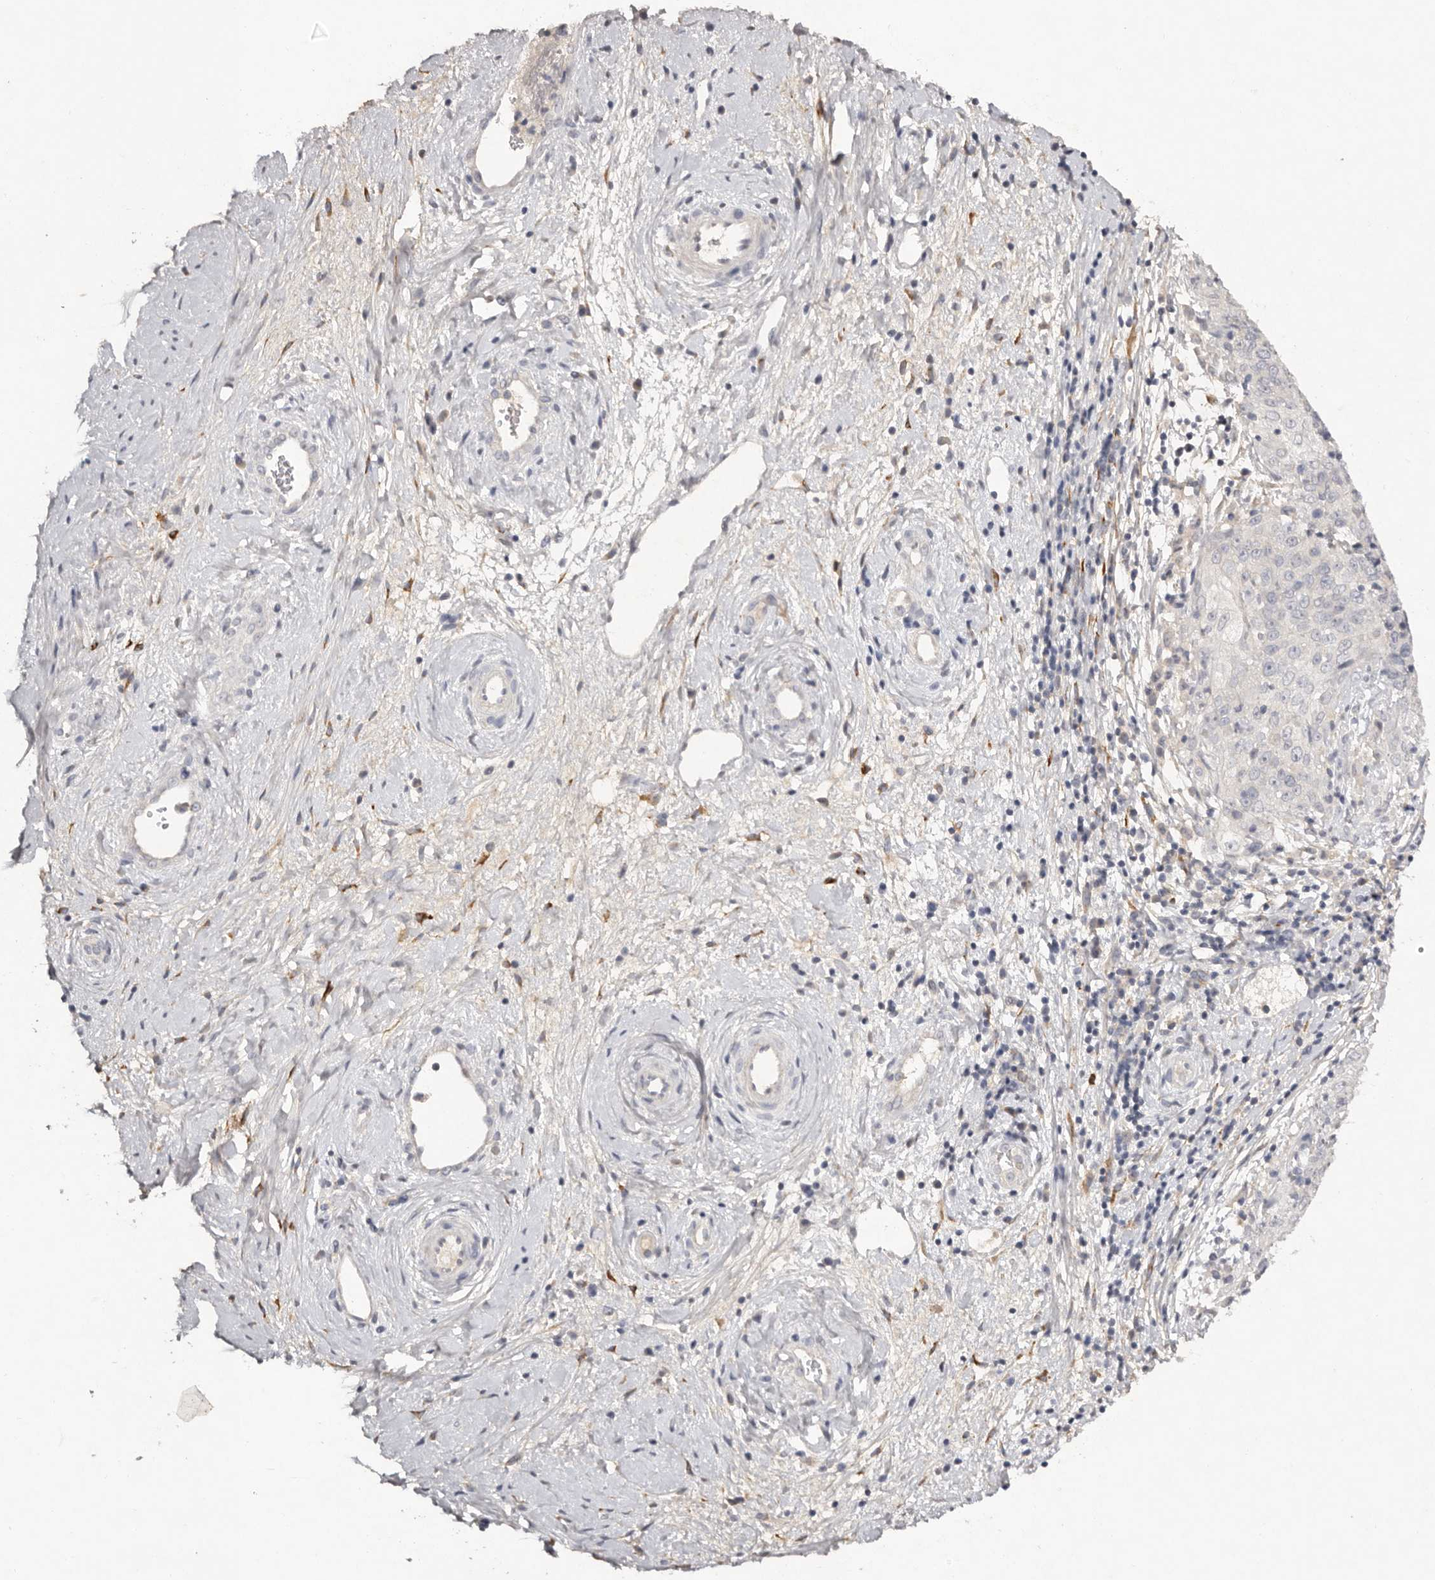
{"staining": {"intensity": "negative", "quantity": "none", "location": "none"}, "tissue": "cervical cancer", "cell_type": "Tumor cells", "image_type": "cancer", "snomed": [{"axis": "morphology", "description": "Squamous cell carcinoma, NOS"}, {"axis": "topography", "description": "Cervix"}], "caption": "An immunohistochemistry (IHC) histopathology image of squamous cell carcinoma (cervical) is shown. There is no staining in tumor cells of squamous cell carcinoma (cervical). (IHC, brightfield microscopy, high magnification).", "gene": "SCUBE2", "patient": {"sex": "female", "age": 48}}